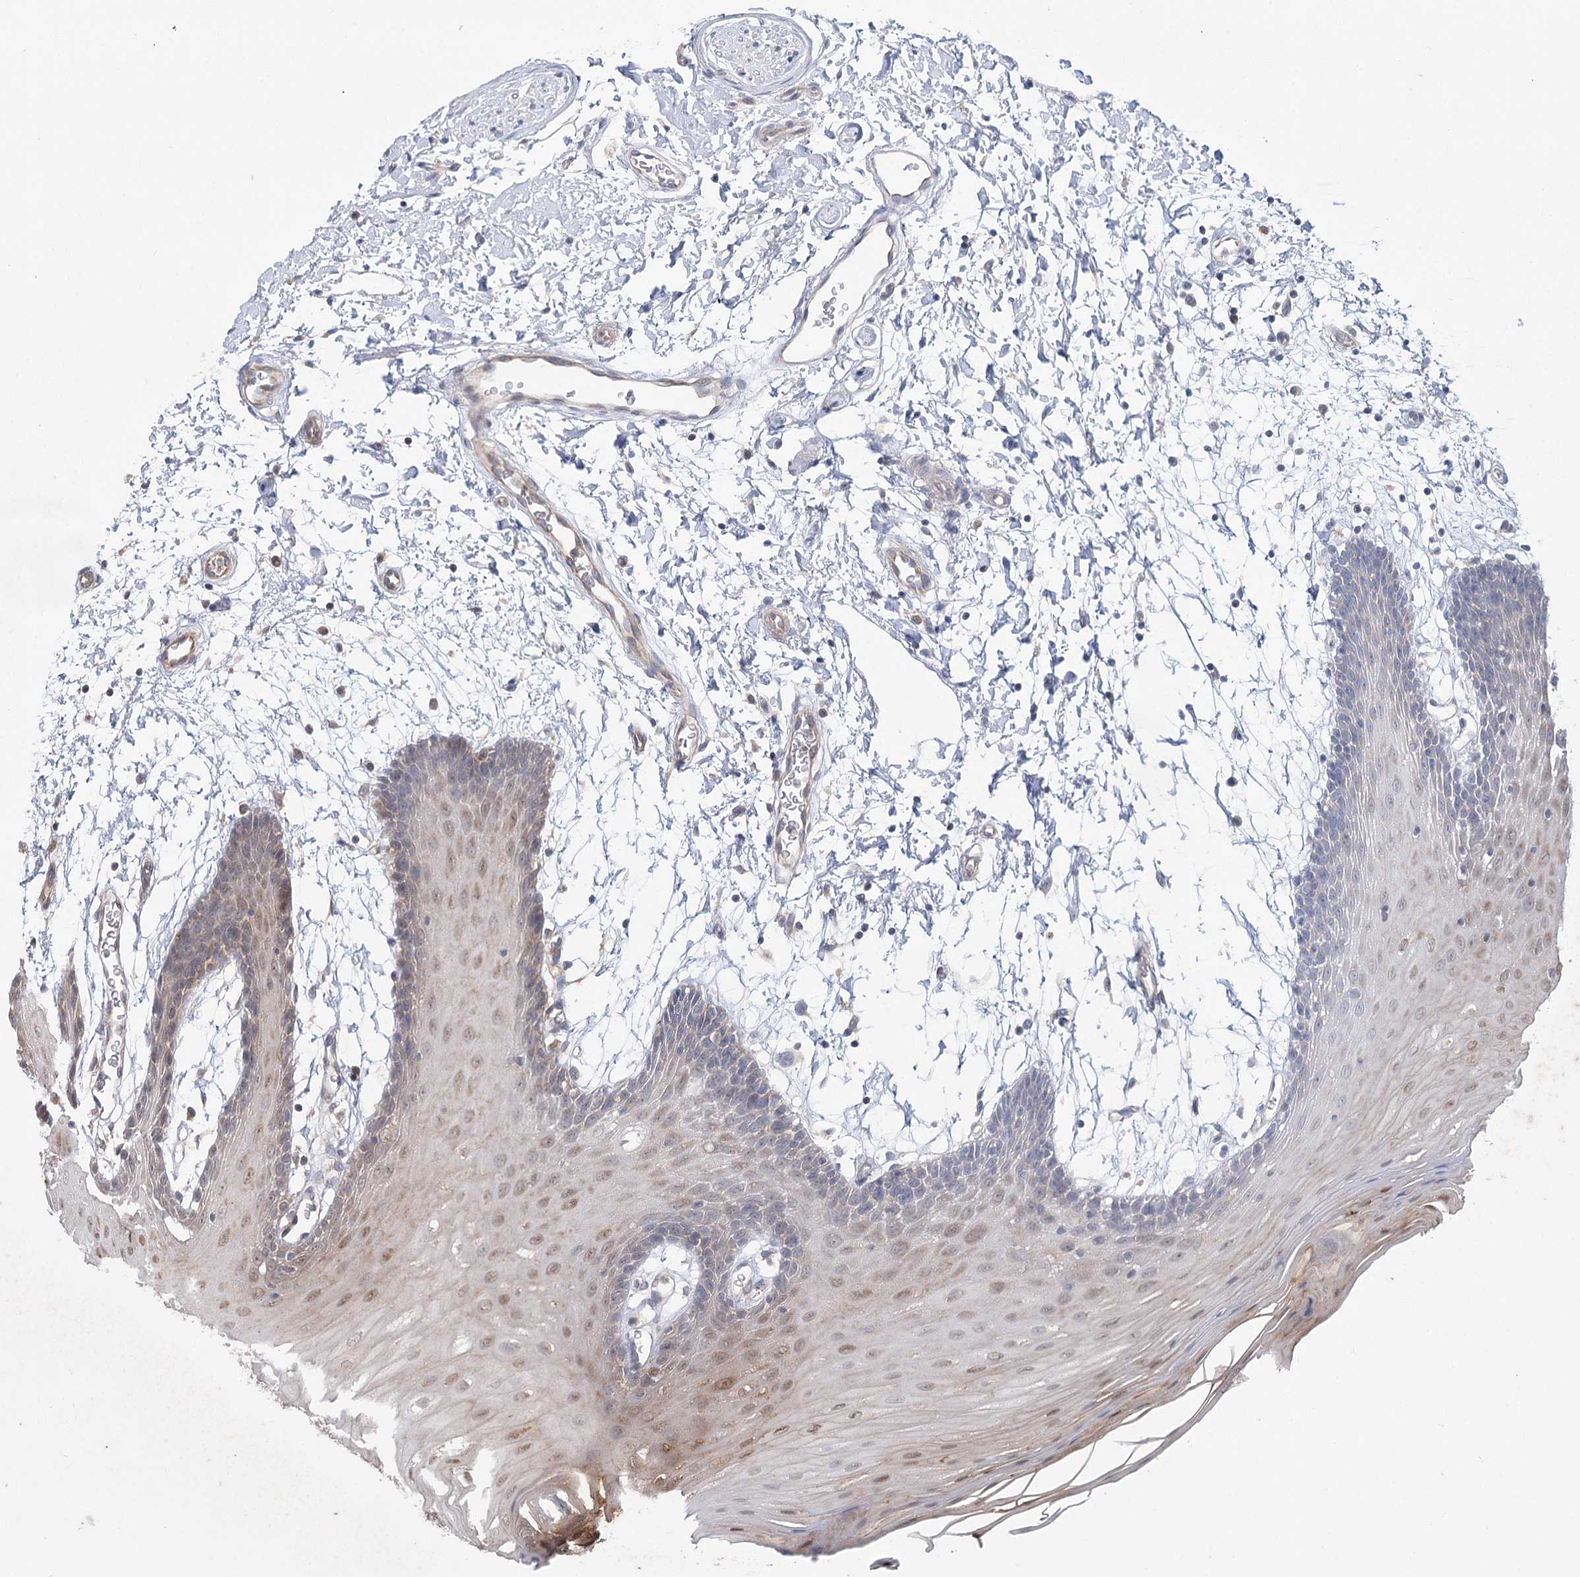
{"staining": {"intensity": "moderate", "quantity": "<25%", "location": "nuclear"}, "tissue": "oral mucosa", "cell_type": "Squamous epithelial cells", "image_type": "normal", "snomed": [{"axis": "morphology", "description": "Normal tissue, NOS"}, {"axis": "topography", "description": "Skeletal muscle"}, {"axis": "topography", "description": "Oral tissue"}, {"axis": "topography", "description": "Salivary gland"}, {"axis": "topography", "description": "Peripheral nerve tissue"}], "caption": "Oral mucosa stained for a protein (brown) exhibits moderate nuclear positive staining in about <25% of squamous epithelial cells.", "gene": "SERINC5", "patient": {"sex": "male", "age": 54}}